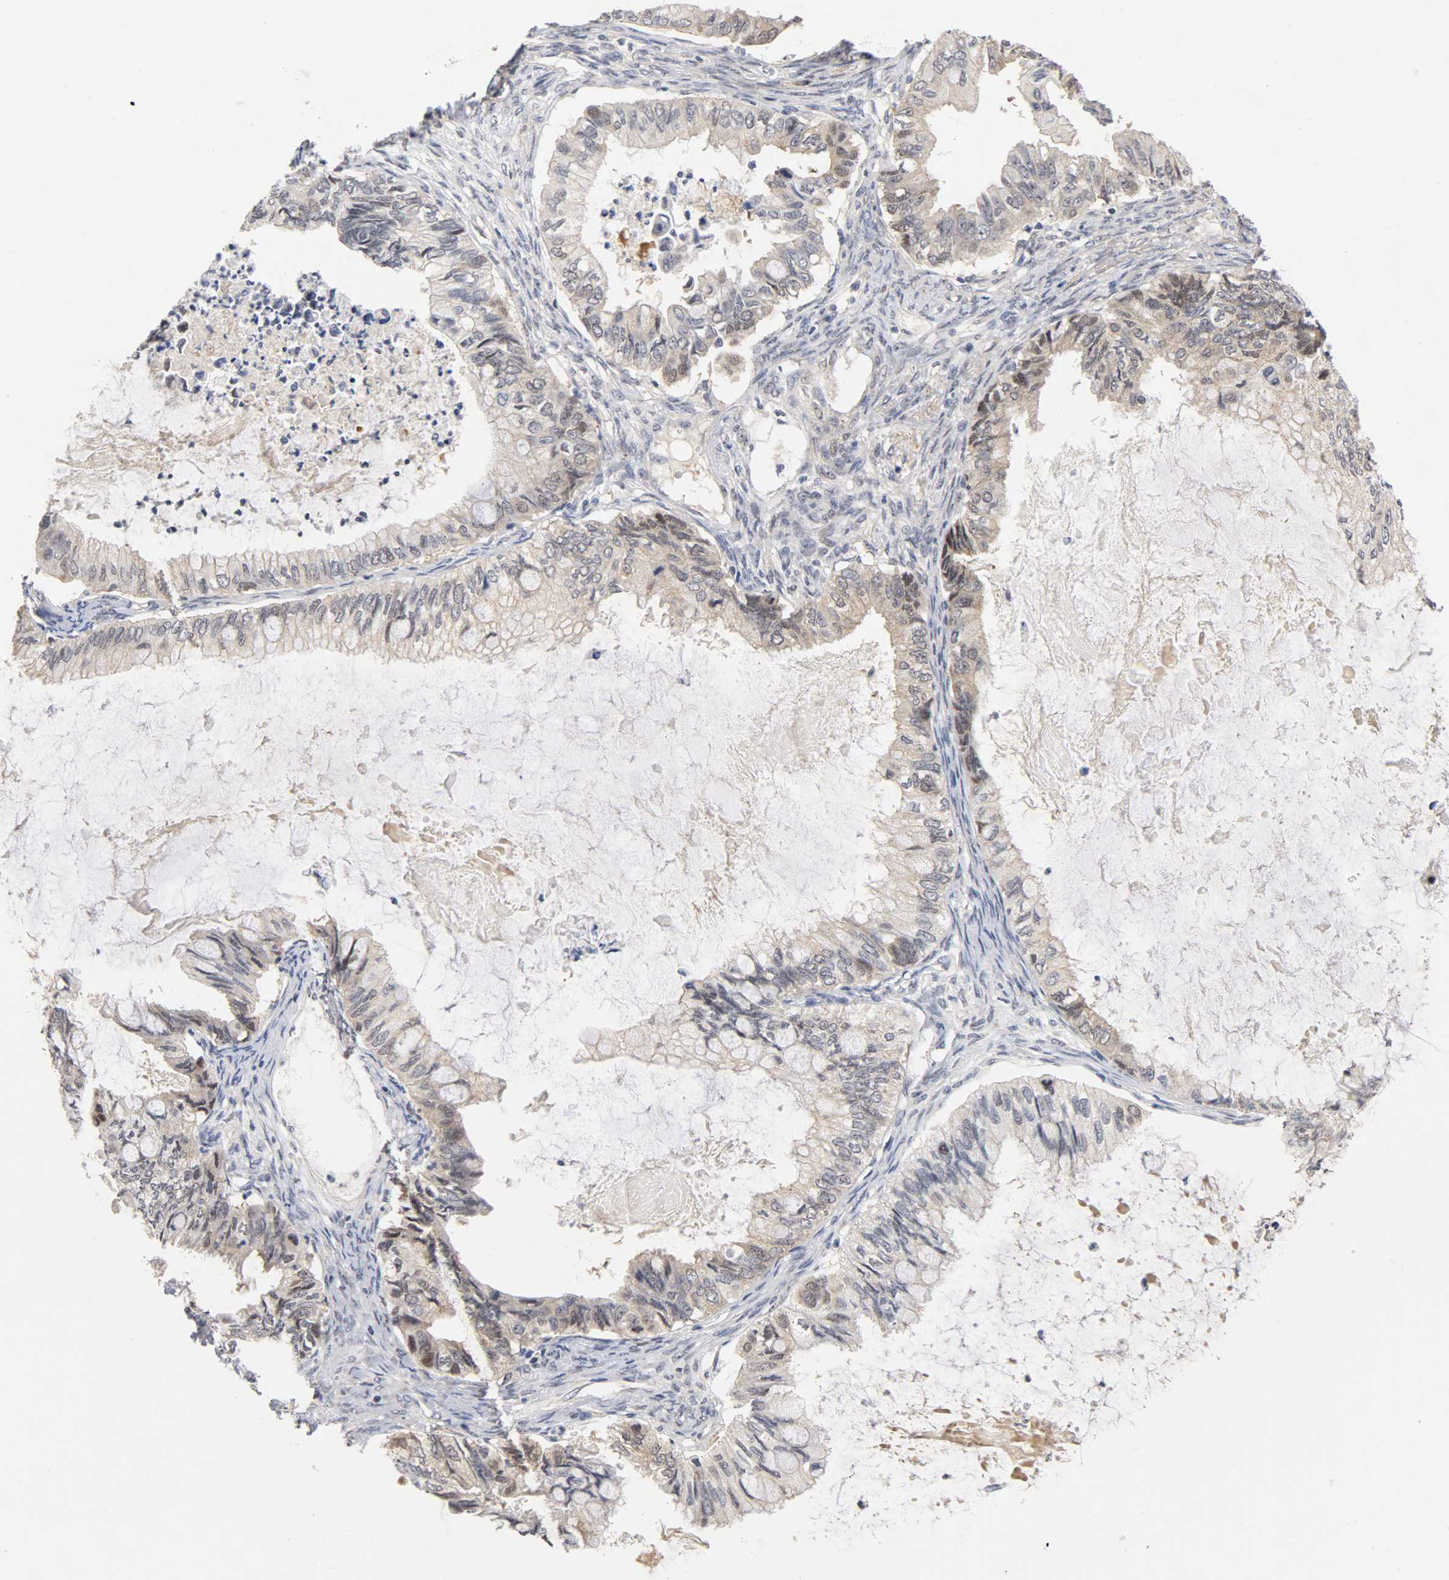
{"staining": {"intensity": "strong", "quantity": "25%-75%", "location": "cytoplasmic/membranous,nuclear"}, "tissue": "ovarian cancer", "cell_type": "Tumor cells", "image_type": "cancer", "snomed": [{"axis": "morphology", "description": "Cystadenocarcinoma, mucinous, NOS"}, {"axis": "topography", "description": "Ovary"}], "caption": "Protein staining of ovarian mucinous cystadenocarcinoma tissue exhibits strong cytoplasmic/membranous and nuclear staining in approximately 25%-75% of tumor cells.", "gene": "UBE2M", "patient": {"sex": "female", "age": 80}}